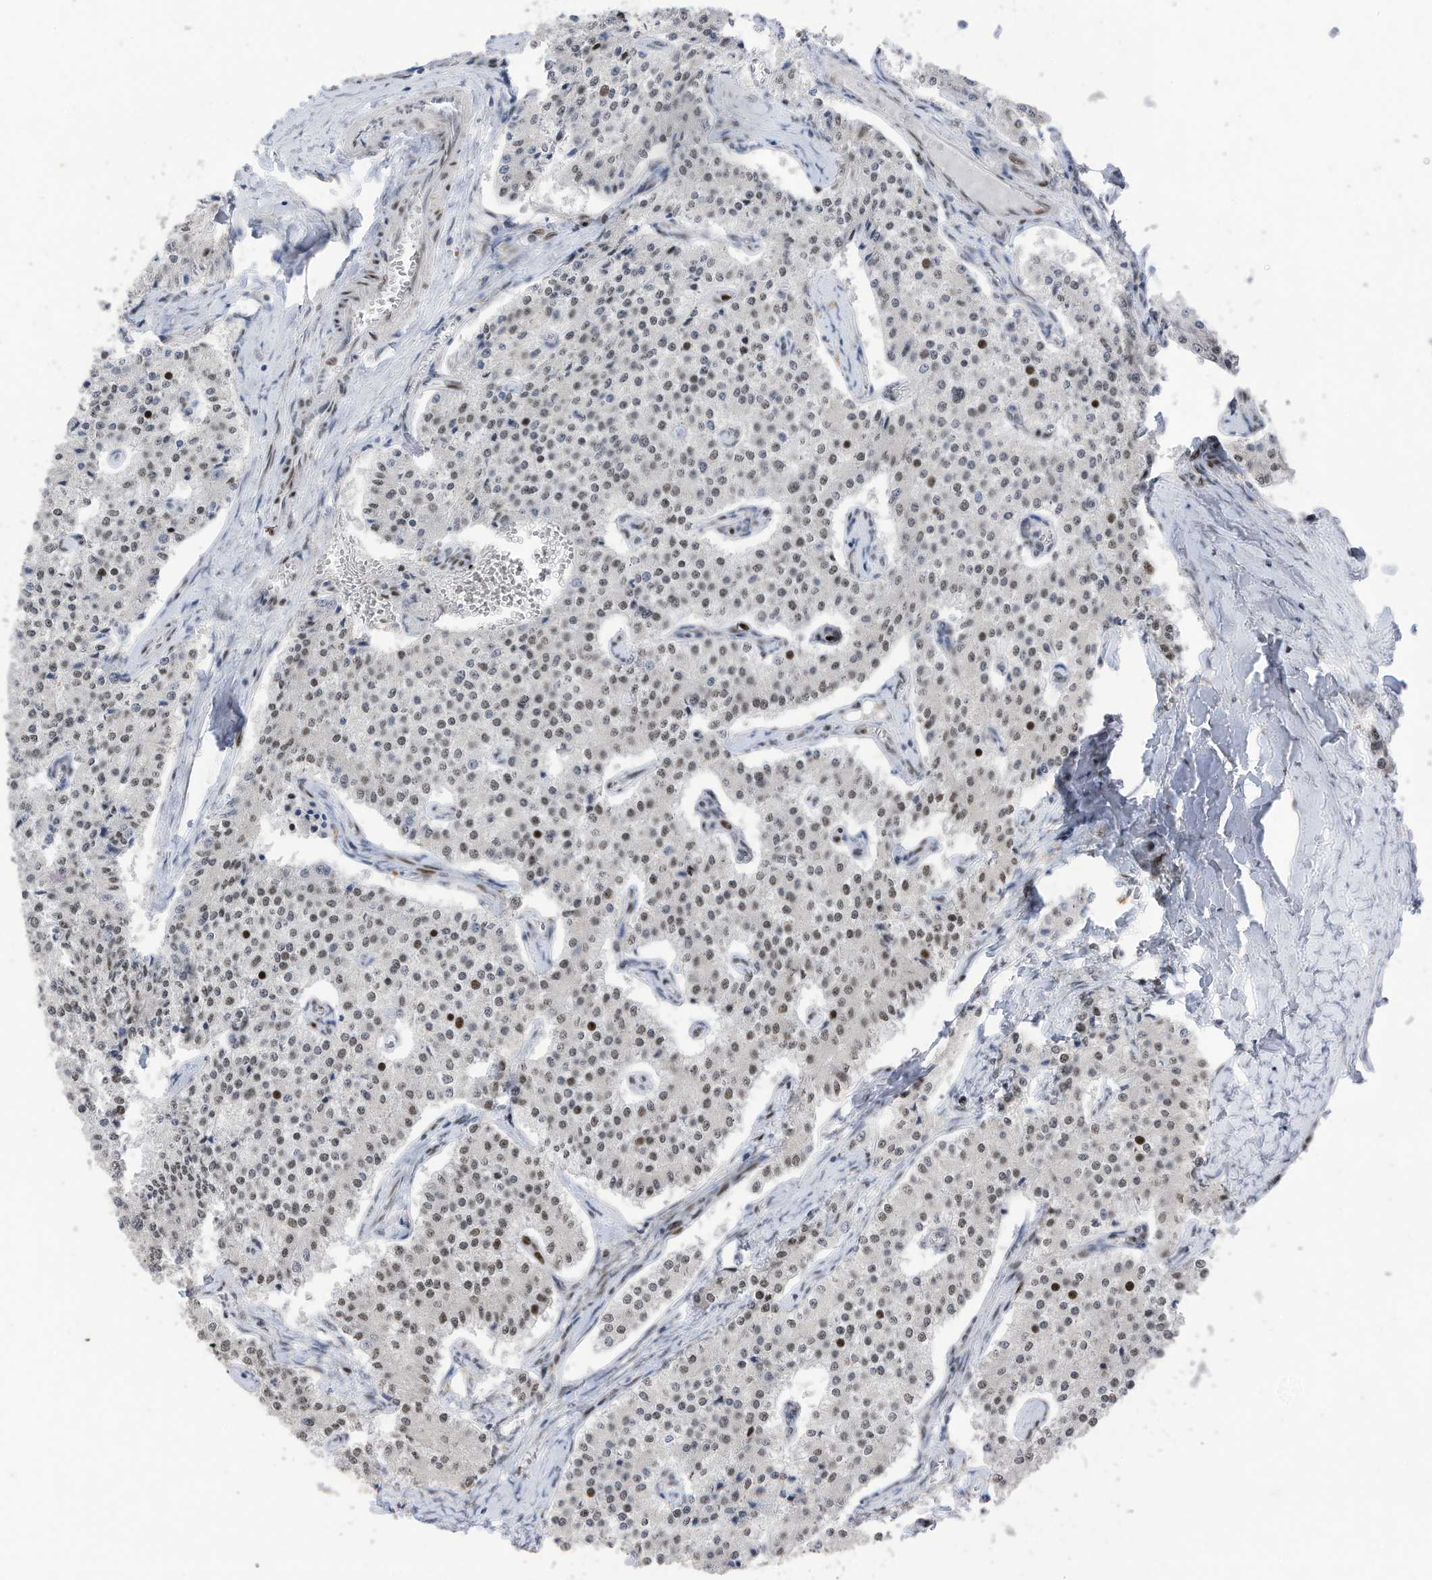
{"staining": {"intensity": "weak", "quantity": "25%-75%", "location": "nuclear"}, "tissue": "carcinoid", "cell_type": "Tumor cells", "image_type": "cancer", "snomed": [{"axis": "morphology", "description": "Carcinoid, malignant, NOS"}, {"axis": "topography", "description": "Colon"}], "caption": "There is low levels of weak nuclear staining in tumor cells of malignant carcinoid, as demonstrated by immunohistochemical staining (brown color).", "gene": "RABL3", "patient": {"sex": "female", "age": 52}}